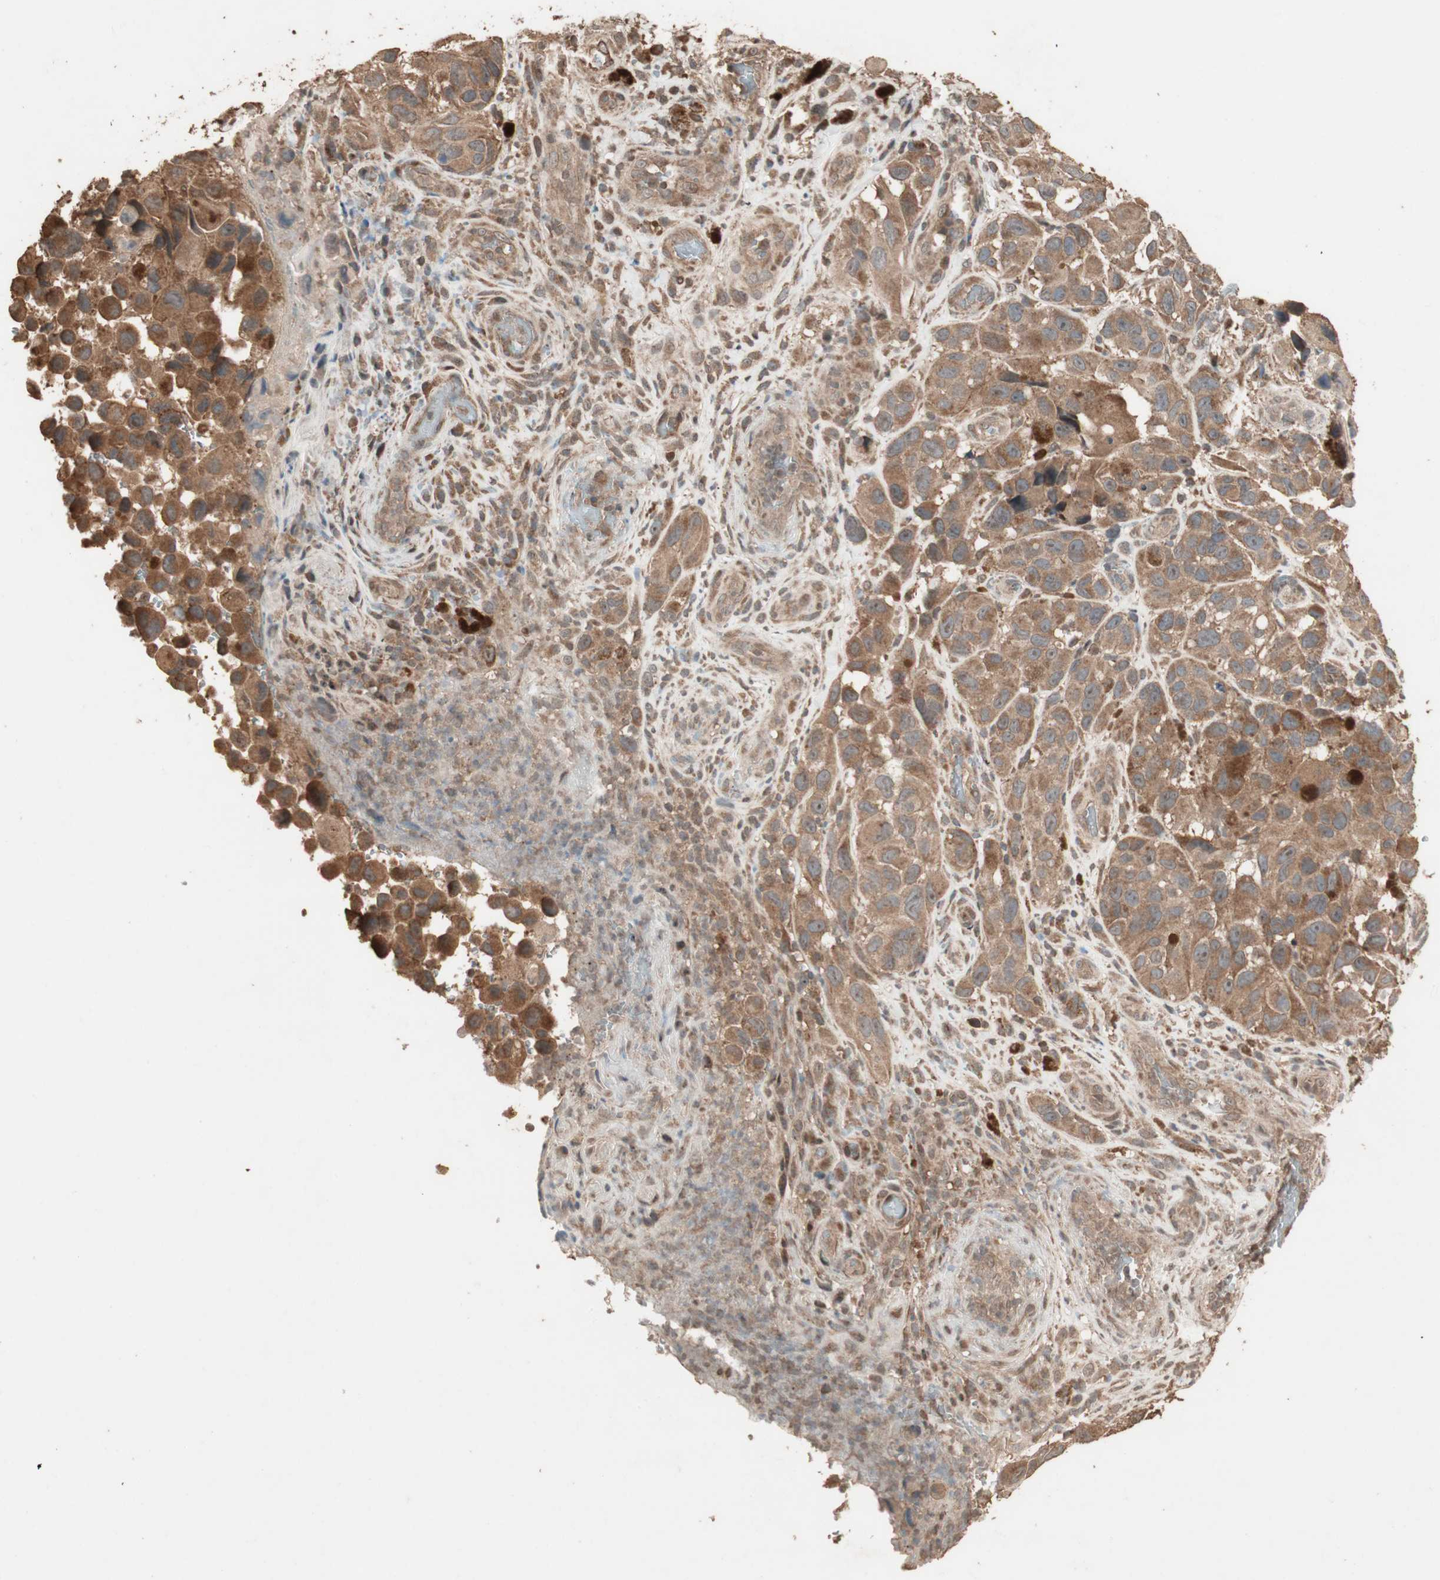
{"staining": {"intensity": "moderate", "quantity": ">75%", "location": "cytoplasmic/membranous"}, "tissue": "melanoma", "cell_type": "Tumor cells", "image_type": "cancer", "snomed": [{"axis": "morphology", "description": "Malignant melanoma, NOS"}, {"axis": "topography", "description": "Skin"}], "caption": "Immunohistochemistry of human malignant melanoma reveals medium levels of moderate cytoplasmic/membranous staining in approximately >75% of tumor cells.", "gene": "USP20", "patient": {"sex": "female", "age": 73}}